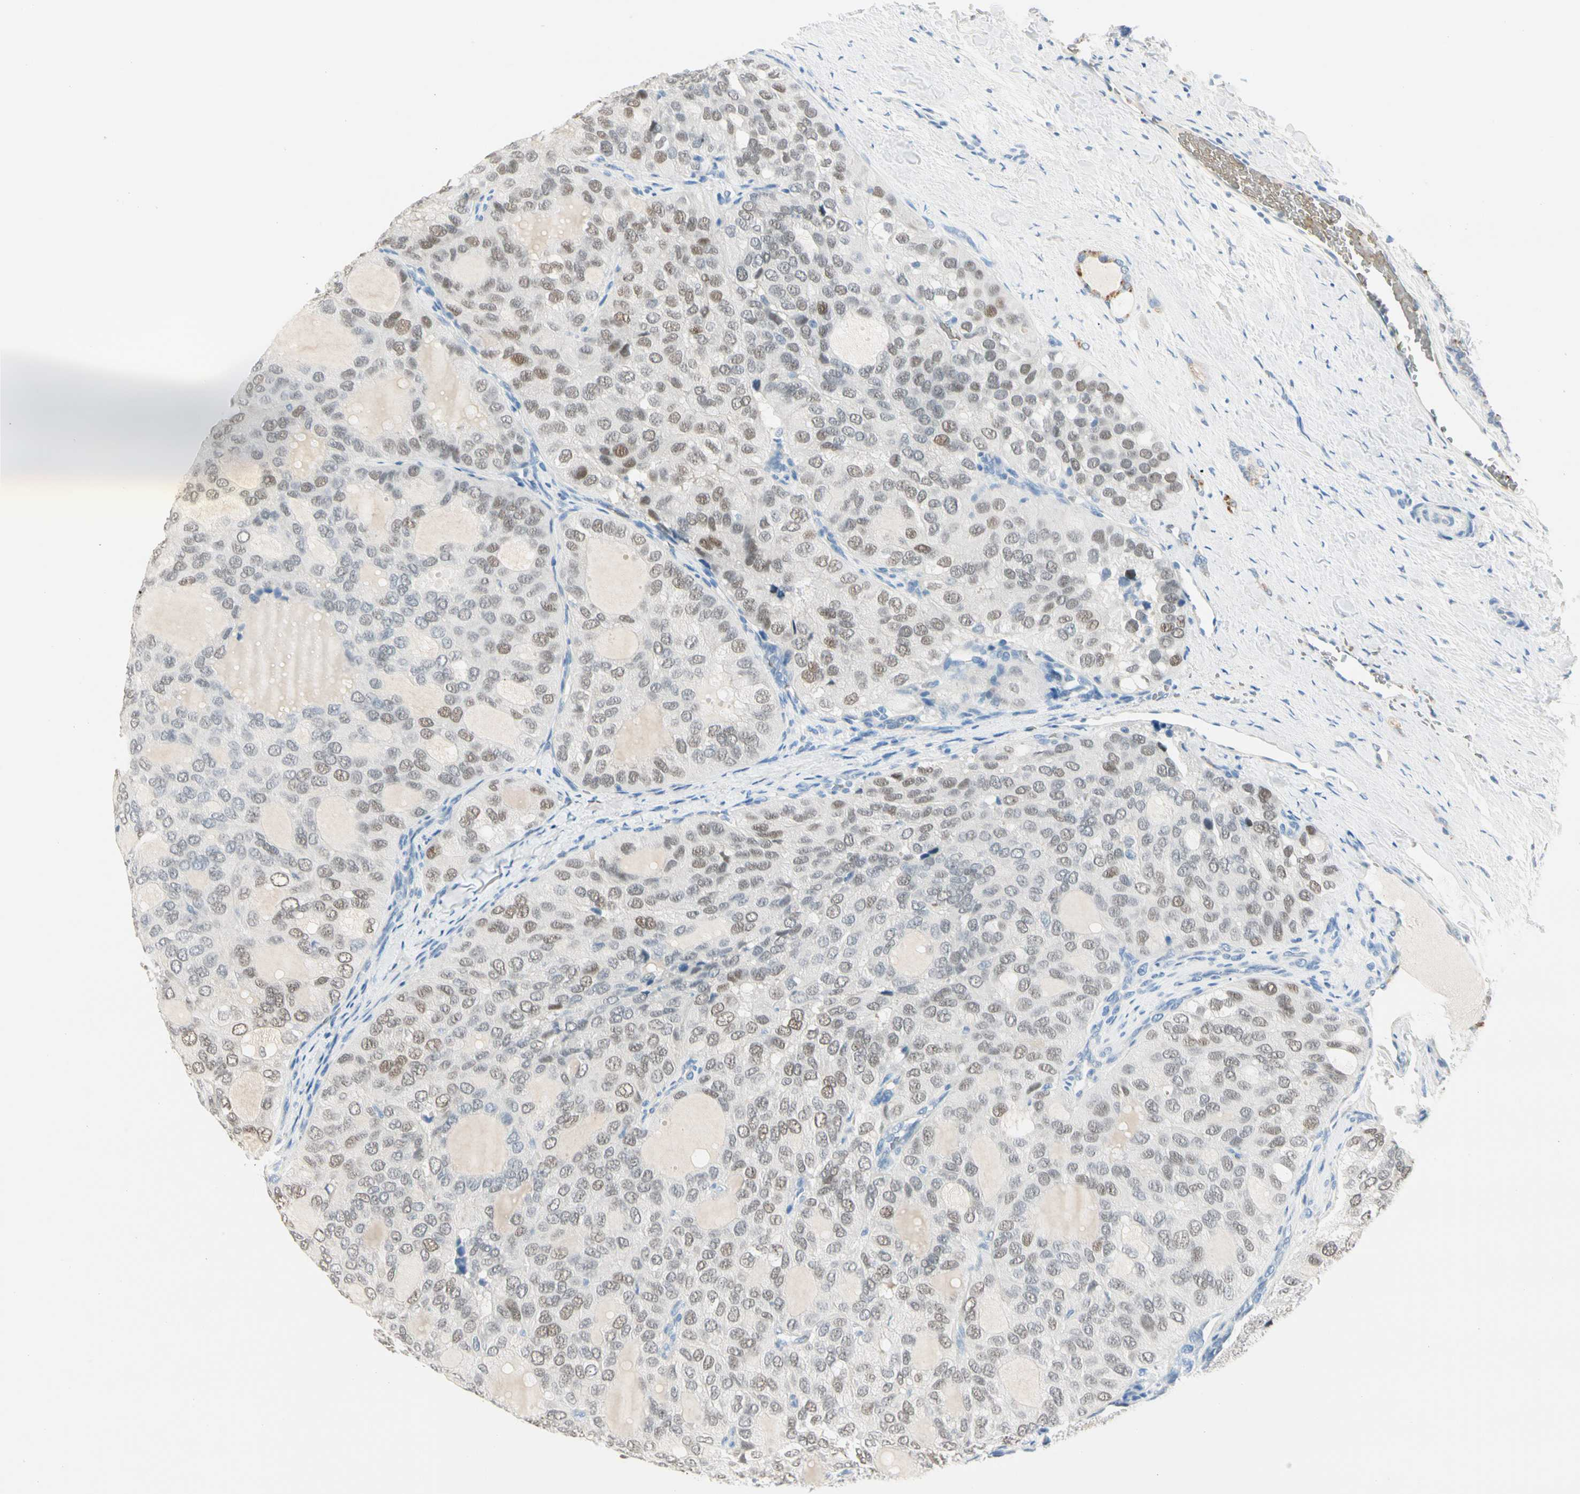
{"staining": {"intensity": "moderate", "quantity": "<25%", "location": "nuclear"}, "tissue": "thyroid cancer", "cell_type": "Tumor cells", "image_type": "cancer", "snomed": [{"axis": "morphology", "description": "Follicular adenoma carcinoma, NOS"}, {"axis": "topography", "description": "Thyroid gland"}], "caption": "IHC staining of thyroid cancer (follicular adenoma carcinoma), which reveals low levels of moderate nuclear expression in approximately <25% of tumor cells indicating moderate nuclear protein positivity. The staining was performed using DAB (brown) for protein detection and nuclei were counterstained in hematoxylin (blue).", "gene": "CA1", "patient": {"sex": "male", "age": 75}}